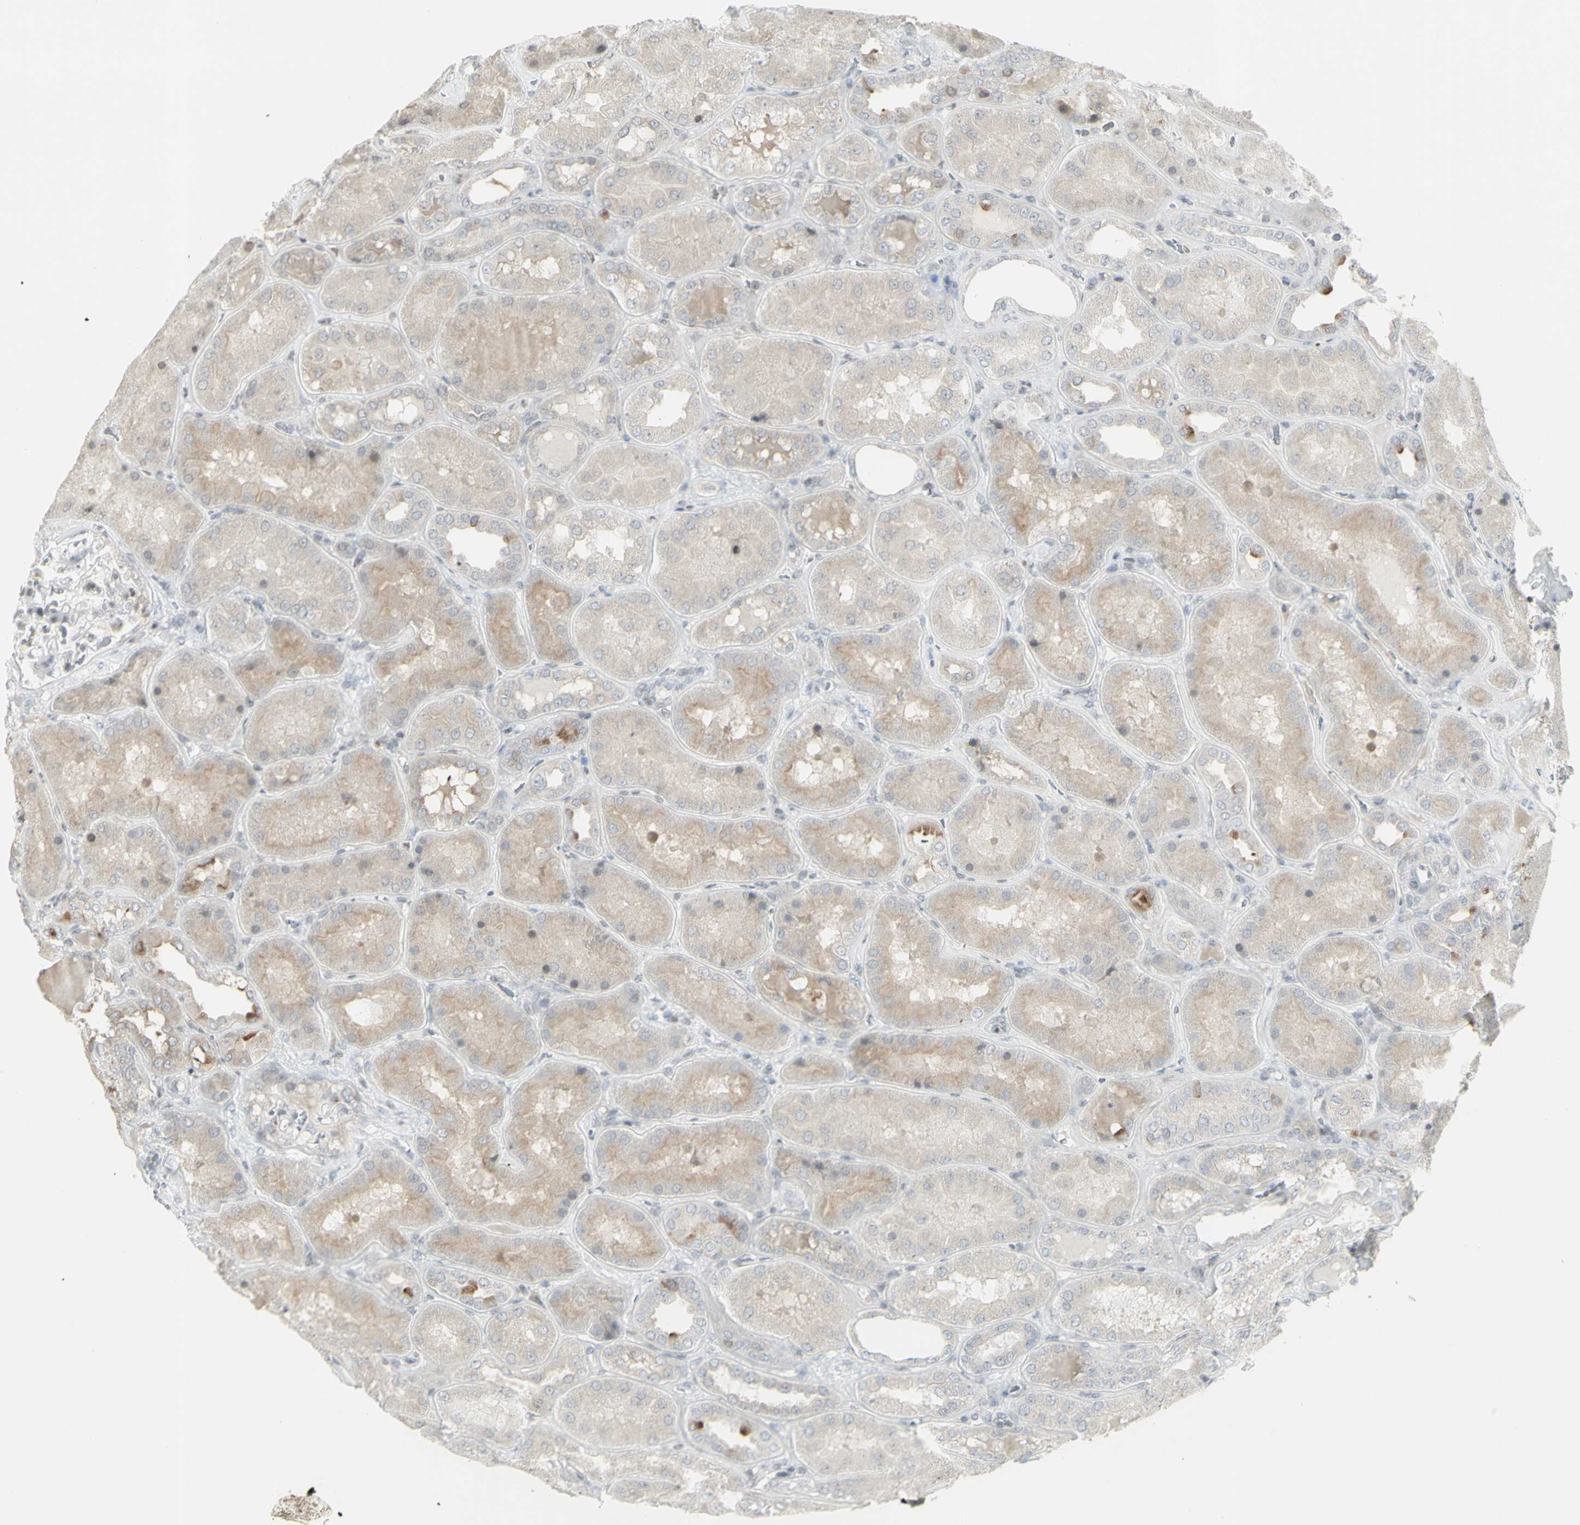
{"staining": {"intensity": "weak", "quantity": "<25%", "location": "cytoplasmic/membranous"}, "tissue": "kidney", "cell_type": "Cells in glomeruli", "image_type": "normal", "snomed": [{"axis": "morphology", "description": "Normal tissue, NOS"}, {"axis": "topography", "description": "Kidney"}], "caption": "This histopathology image is of normal kidney stained with immunohistochemistry to label a protein in brown with the nuclei are counter-stained blue. There is no expression in cells in glomeruli. Nuclei are stained in blue.", "gene": "MUC5AC", "patient": {"sex": "female", "age": 56}}